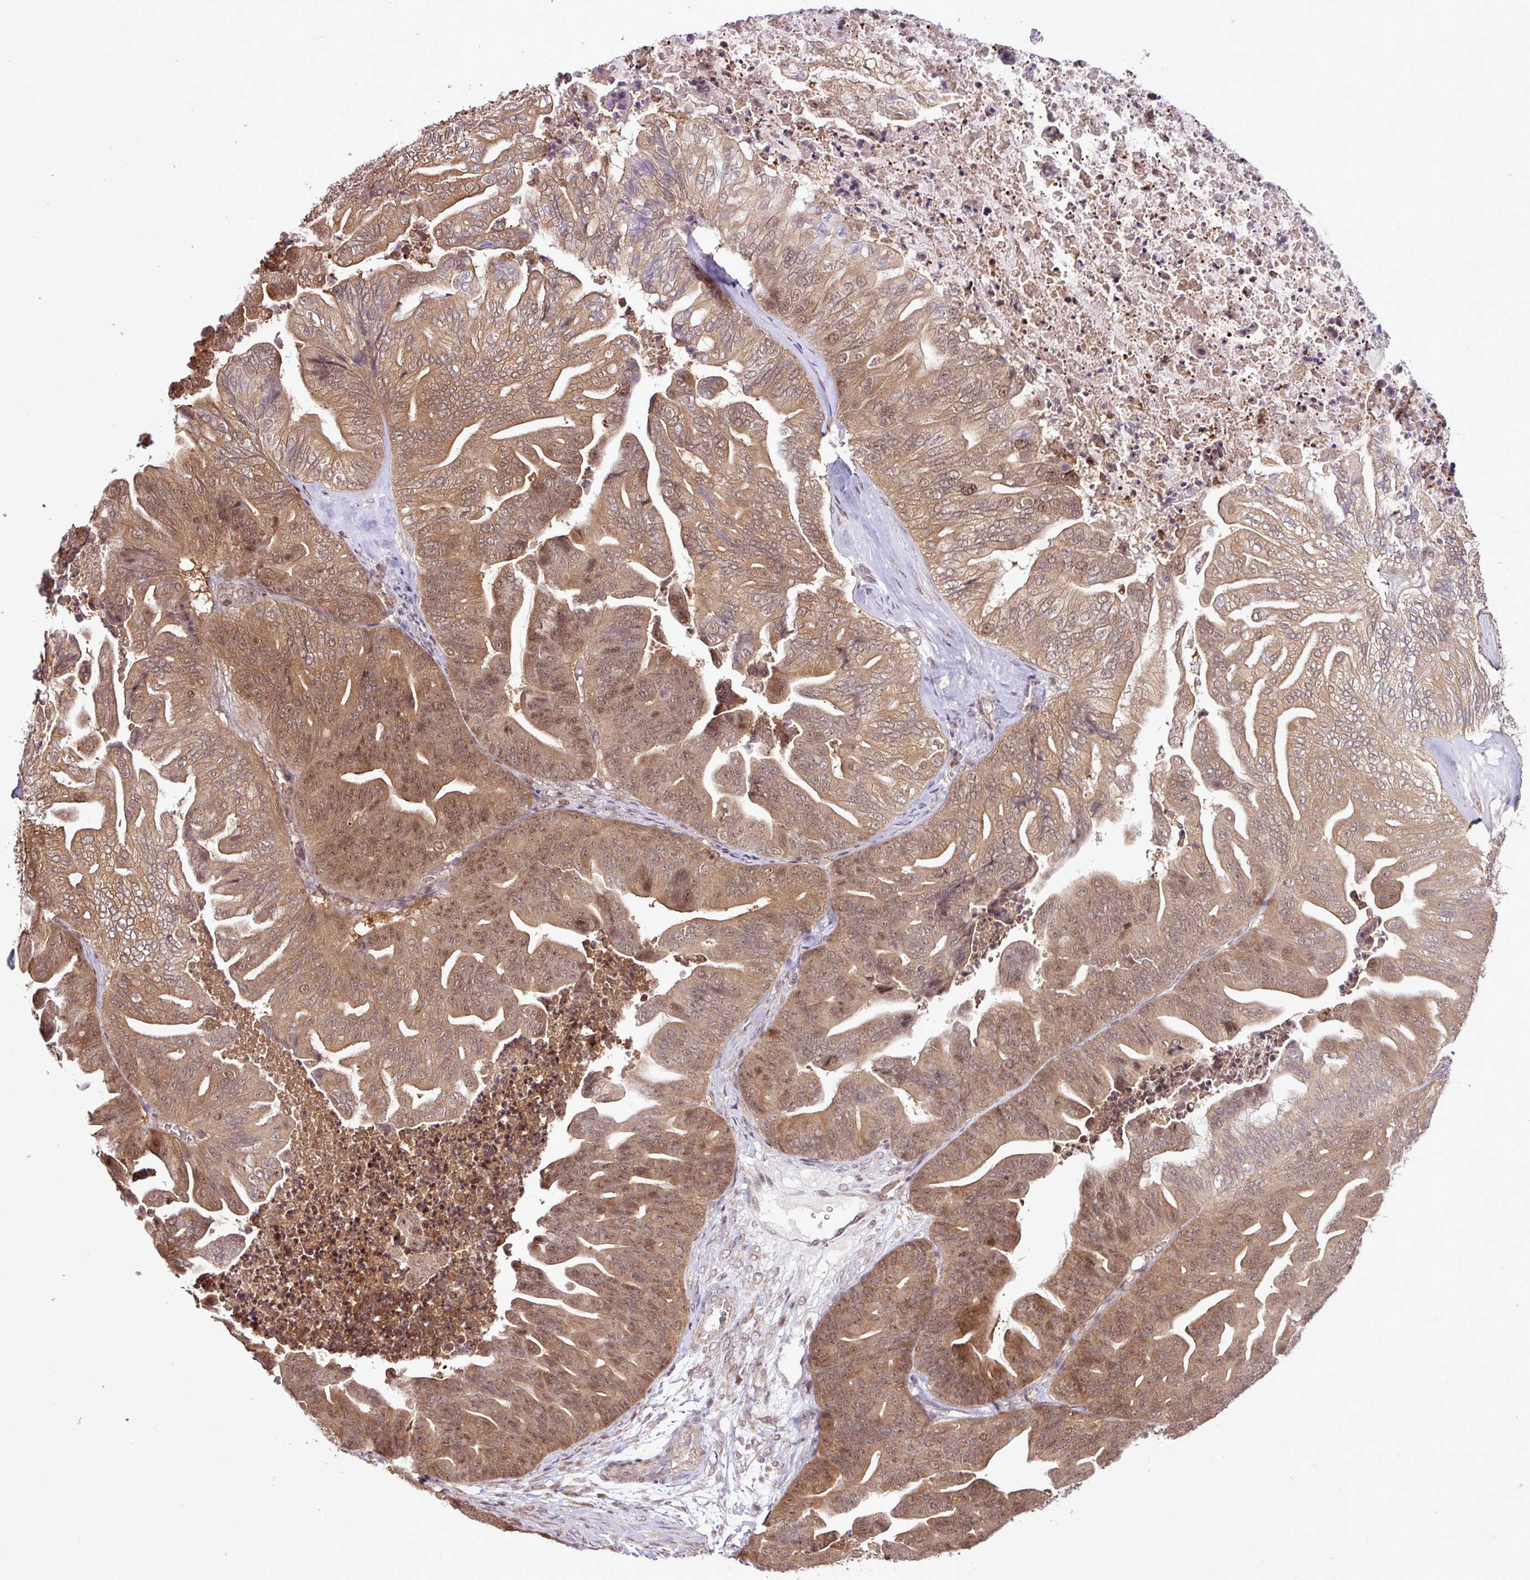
{"staining": {"intensity": "moderate", "quantity": ">75%", "location": "cytoplasmic/membranous,nuclear"}, "tissue": "ovarian cancer", "cell_type": "Tumor cells", "image_type": "cancer", "snomed": [{"axis": "morphology", "description": "Cystadenocarcinoma, mucinous, NOS"}, {"axis": "topography", "description": "Ovary"}], "caption": "Ovarian cancer (mucinous cystadenocarcinoma) was stained to show a protein in brown. There is medium levels of moderate cytoplasmic/membranous and nuclear positivity in approximately >75% of tumor cells.", "gene": "ITPKC", "patient": {"sex": "female", "age": 67}}